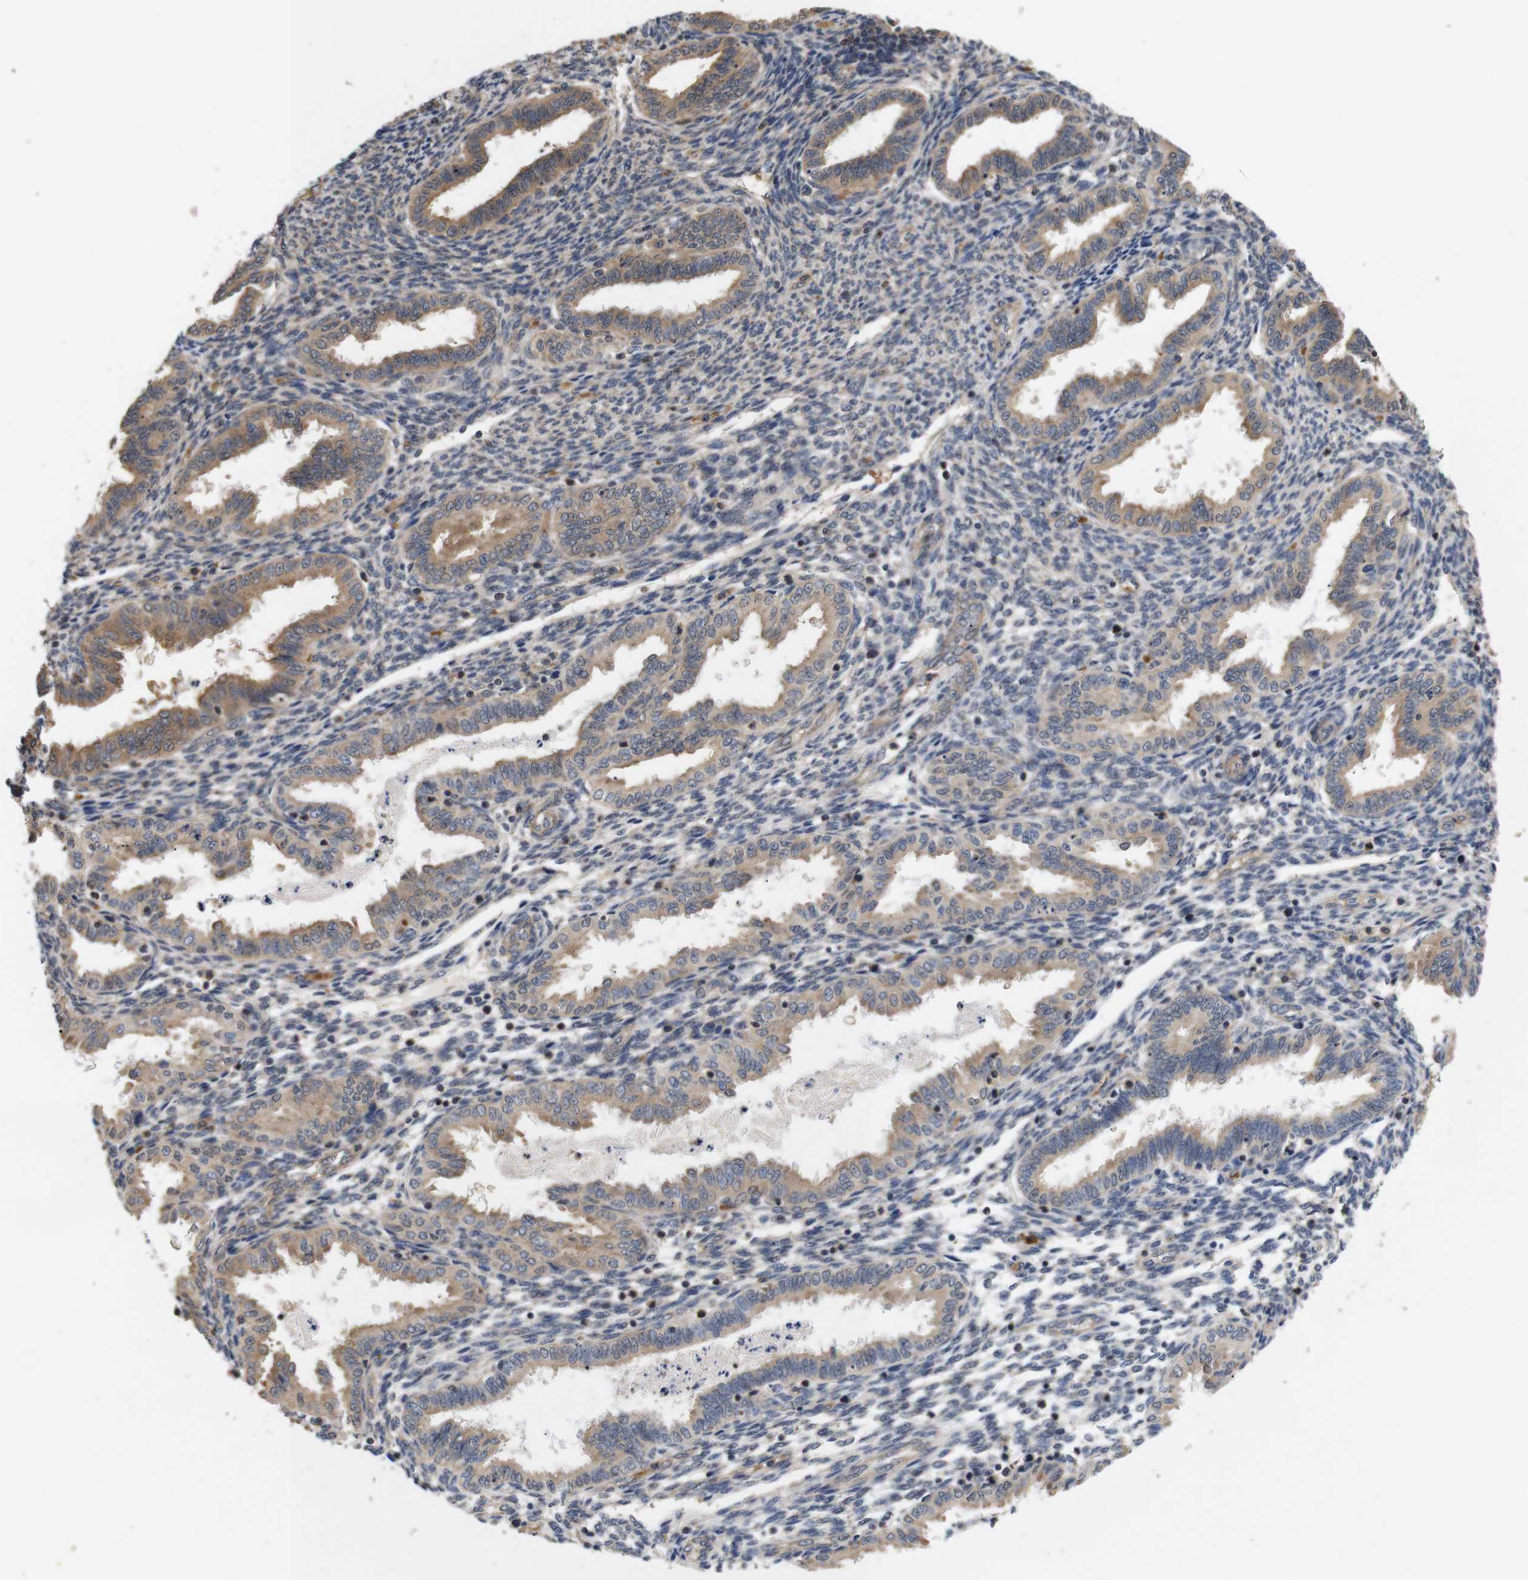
{"staining": {"intensity": "weak", "quantity": "25%-75%", "location": "cytoplasmic/membranous"}, "tissue": "endometrium", "cell_type": "Cells in endometrial stroma", "image_type": "normal", "snomed": [{"axis": "morphology", "description": "Normal tissue, NOS"}, {"axis": "topography", "description": "Endometrium"}], "caption": "Endometrium stained with DAB (3,3'-diaminobenzidine) IHC displays low levels of weak cytoplasmic/membranous staining in about 25%-75% of cells in endometrial stroma.", "gene": "DDR1", "patient": {"sex": "female", "age": 33}}